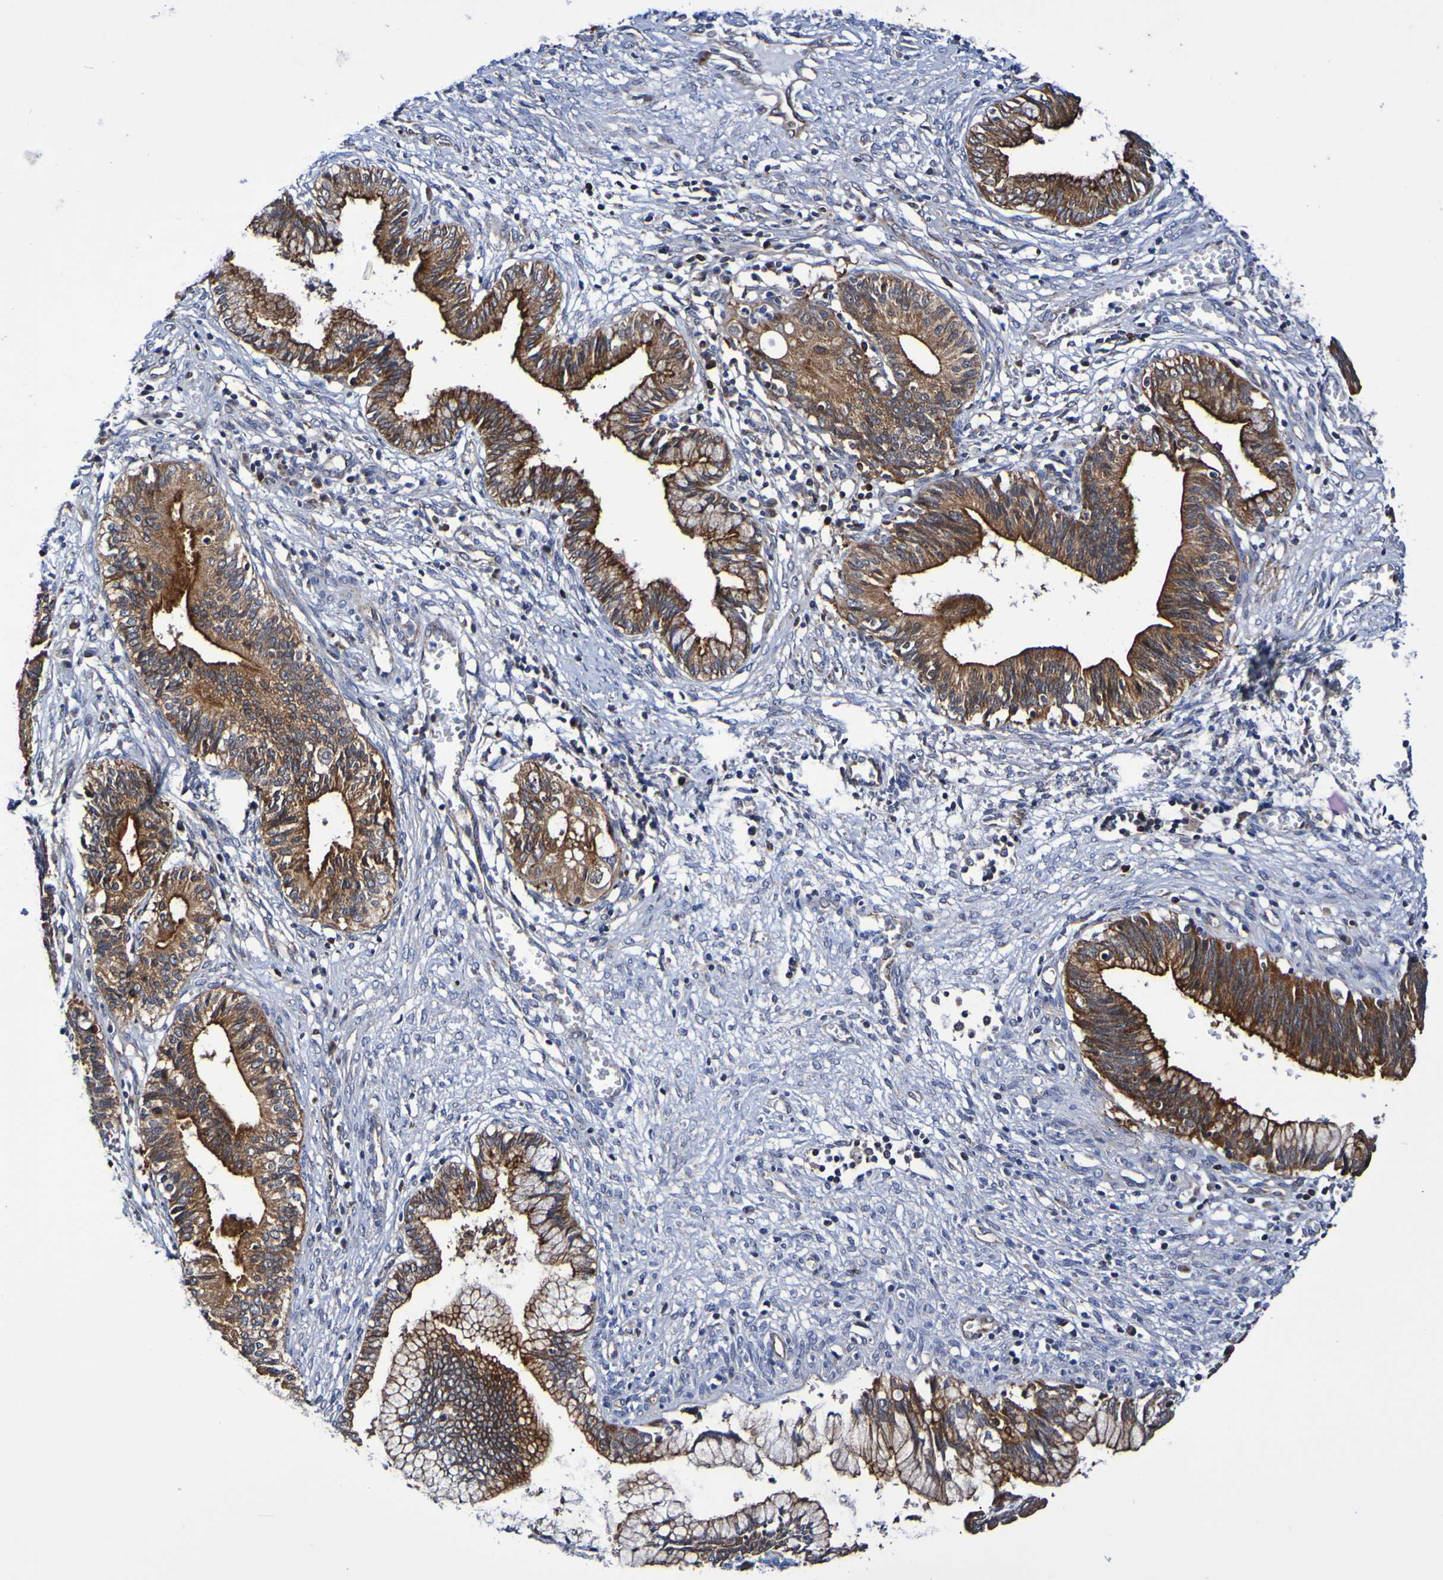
{"staining": {"intensity": "strong", "quantity": ">75%", "location": "cytoplasmic/membranous"}, "tissue": "cervical cancer", "cell_type": "Tumor cells", "image_type": "cancer", "snomed": [{"axis": "morphology", "description": "Adenocarcinoma, NOS"}, {"axis": "topography", "description": "Cervix"}], "caption": "Adenocarcinoma (cervical) stained with a brown dye exhibits strong cytoplasmic/membranous positive positivity in approximately >75% of tumor cells.", "gene": "GJB1", "patient": {"sex": "female", "age": 44}}